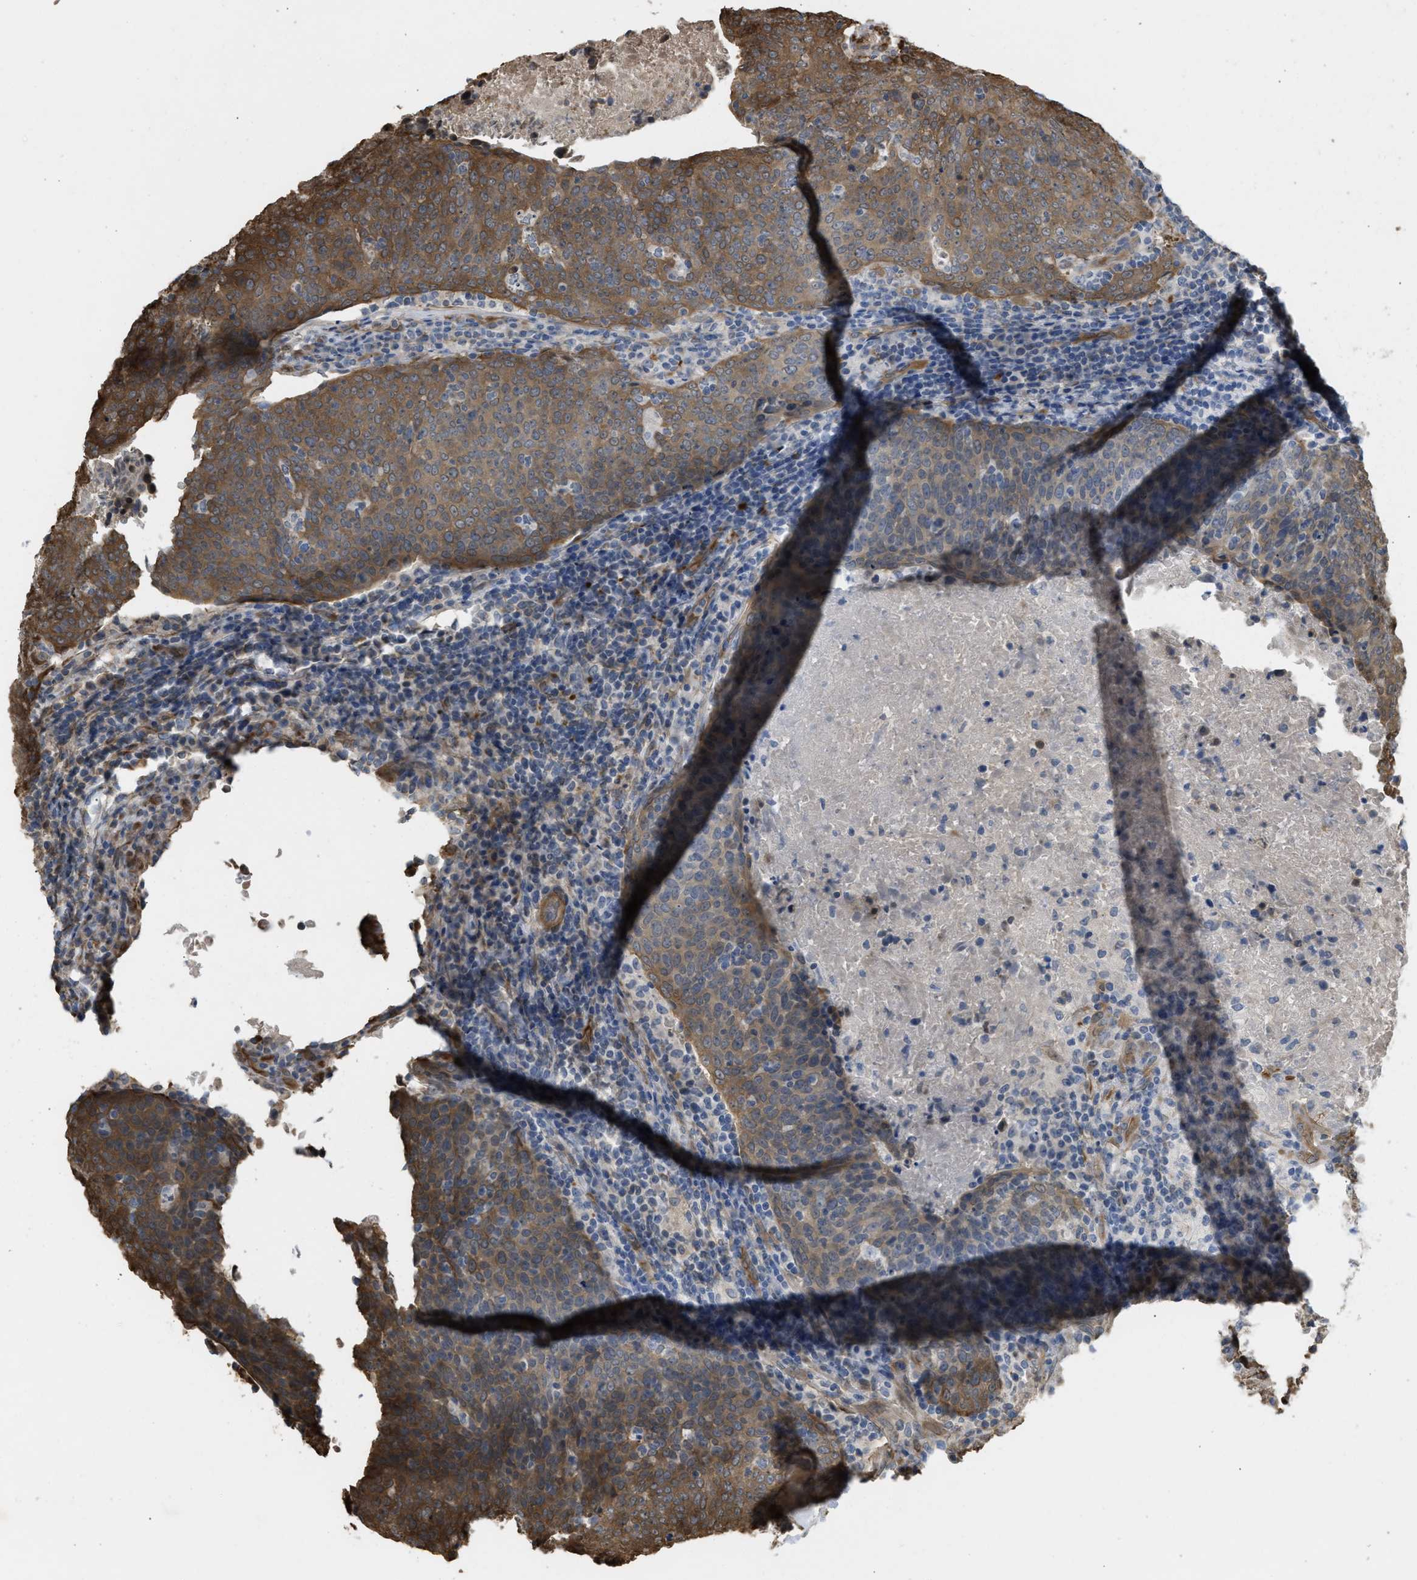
{"staining": {"intensity": "moderate", "quantity": ">75%", "location": "cytoplasmic/membranous"}, "tissue": "head and neck cancer", "cell_type": "Tumor cells", "image_type": "cancer", "snomed": [{"axis": "morphology", "description": "Squamous cell carcinoma, NOS"}, {"axis": "morphology", "description": "Squamous cell carcinoma, metastatic, NOS"}, {"axis": "topography", "description": "Lymph node"}, {"axis": "topography", "description": "Head-Neck"}], "caption": "Human head and neck squamous cell carcinoma stained with a protein marker reveals moderate staining in tumor cells.", "gene": "BAG3", "patient": {"sex": "male", "age": 62}}